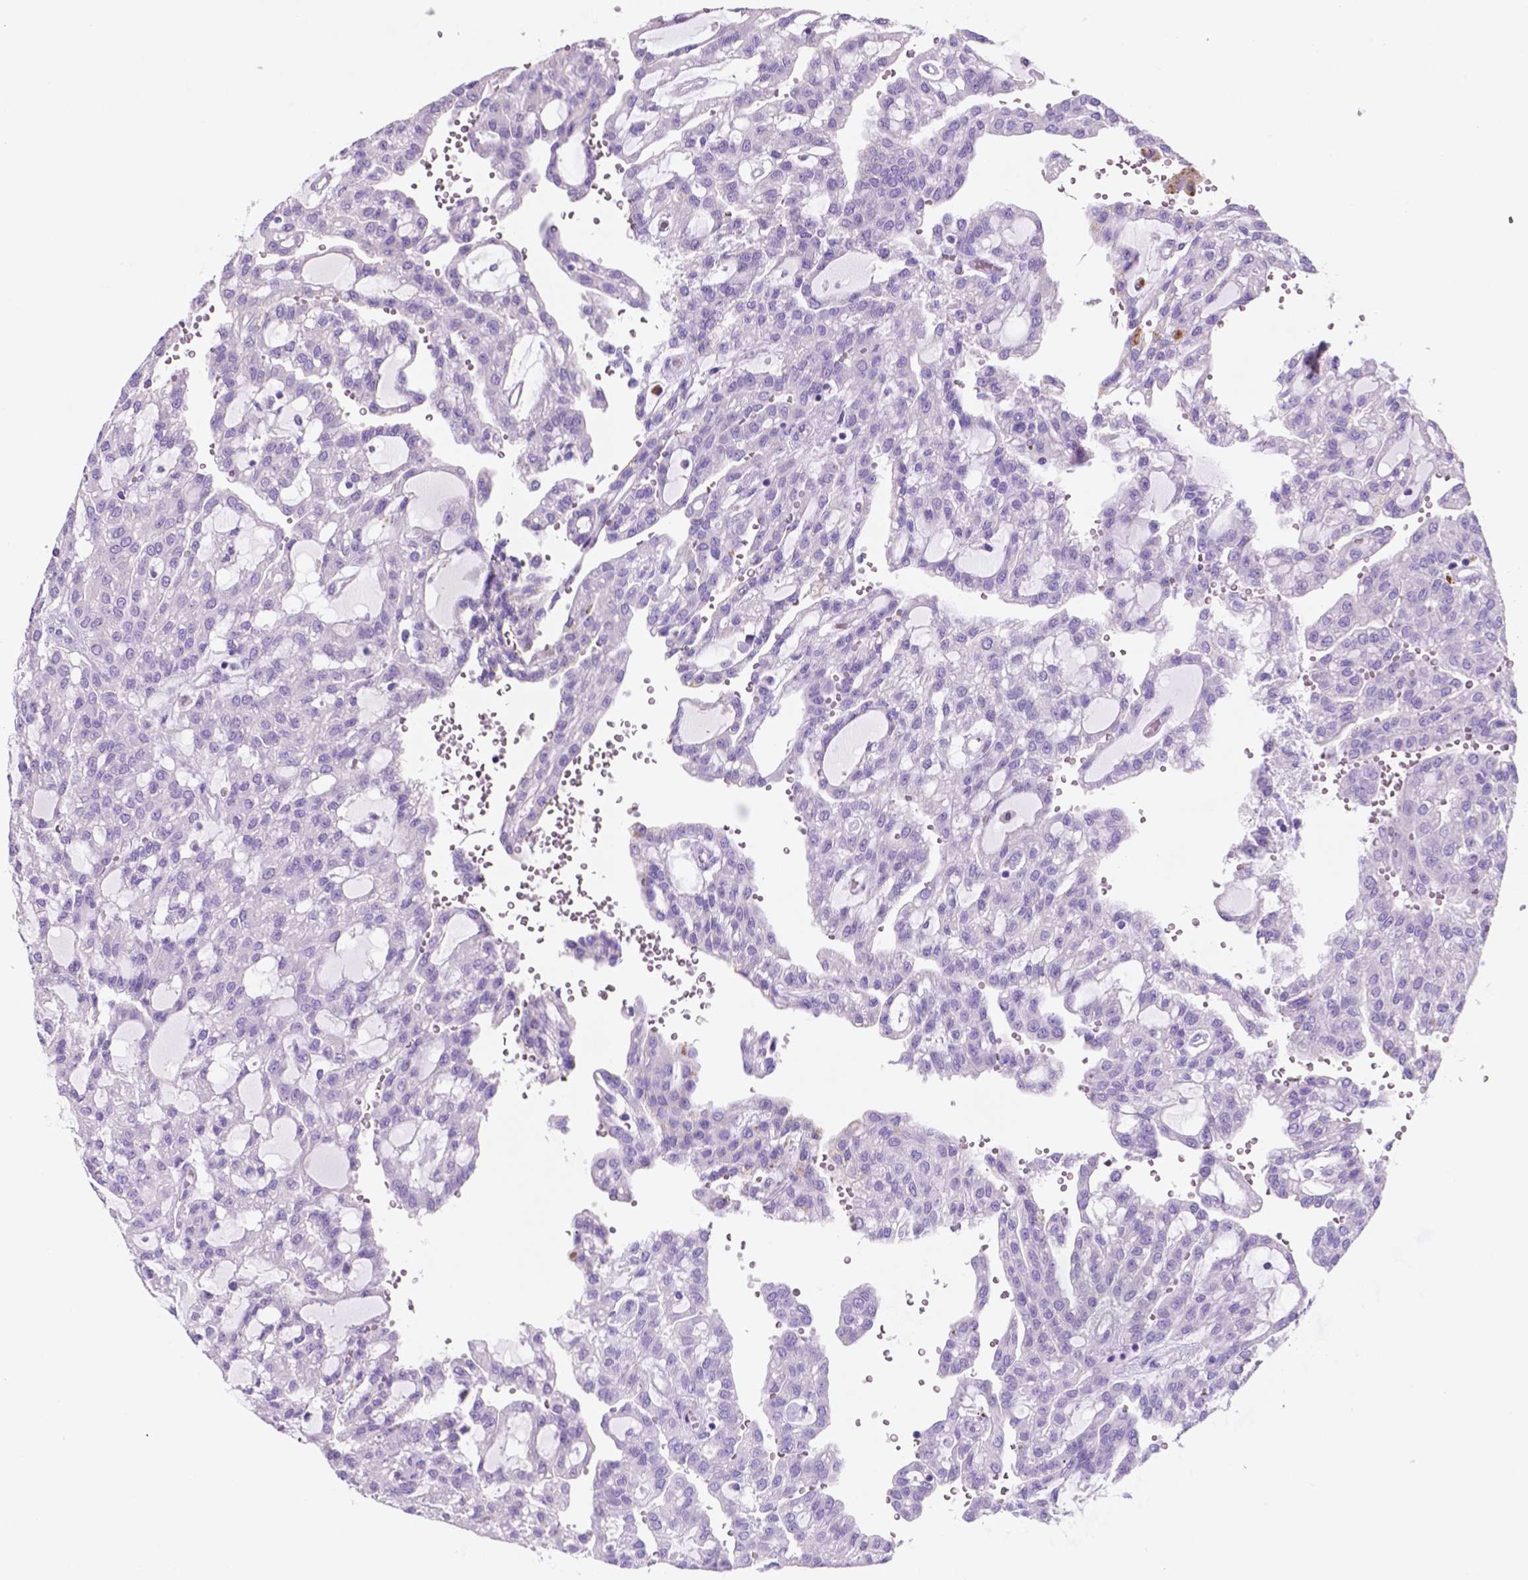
{"staining": {"intensity": "negative", "quantity": "none", "location": "none"}, "tissue": "renal cancer", "cell_type": "Tumor cells", "image_type": "cancer", "snomed": [{"axis": "morphology", "description": "Adenocarcinoma, NOS"}, {"axis": "topography", "description": "Kidney"}], "caption": "DAB immunohistochemical staining of human renal cancer (adenocarcinoma) displays no significant staining in tumor cells.", "gene": "EBLN2", "patient": {"sex": "male", "age": 63}}